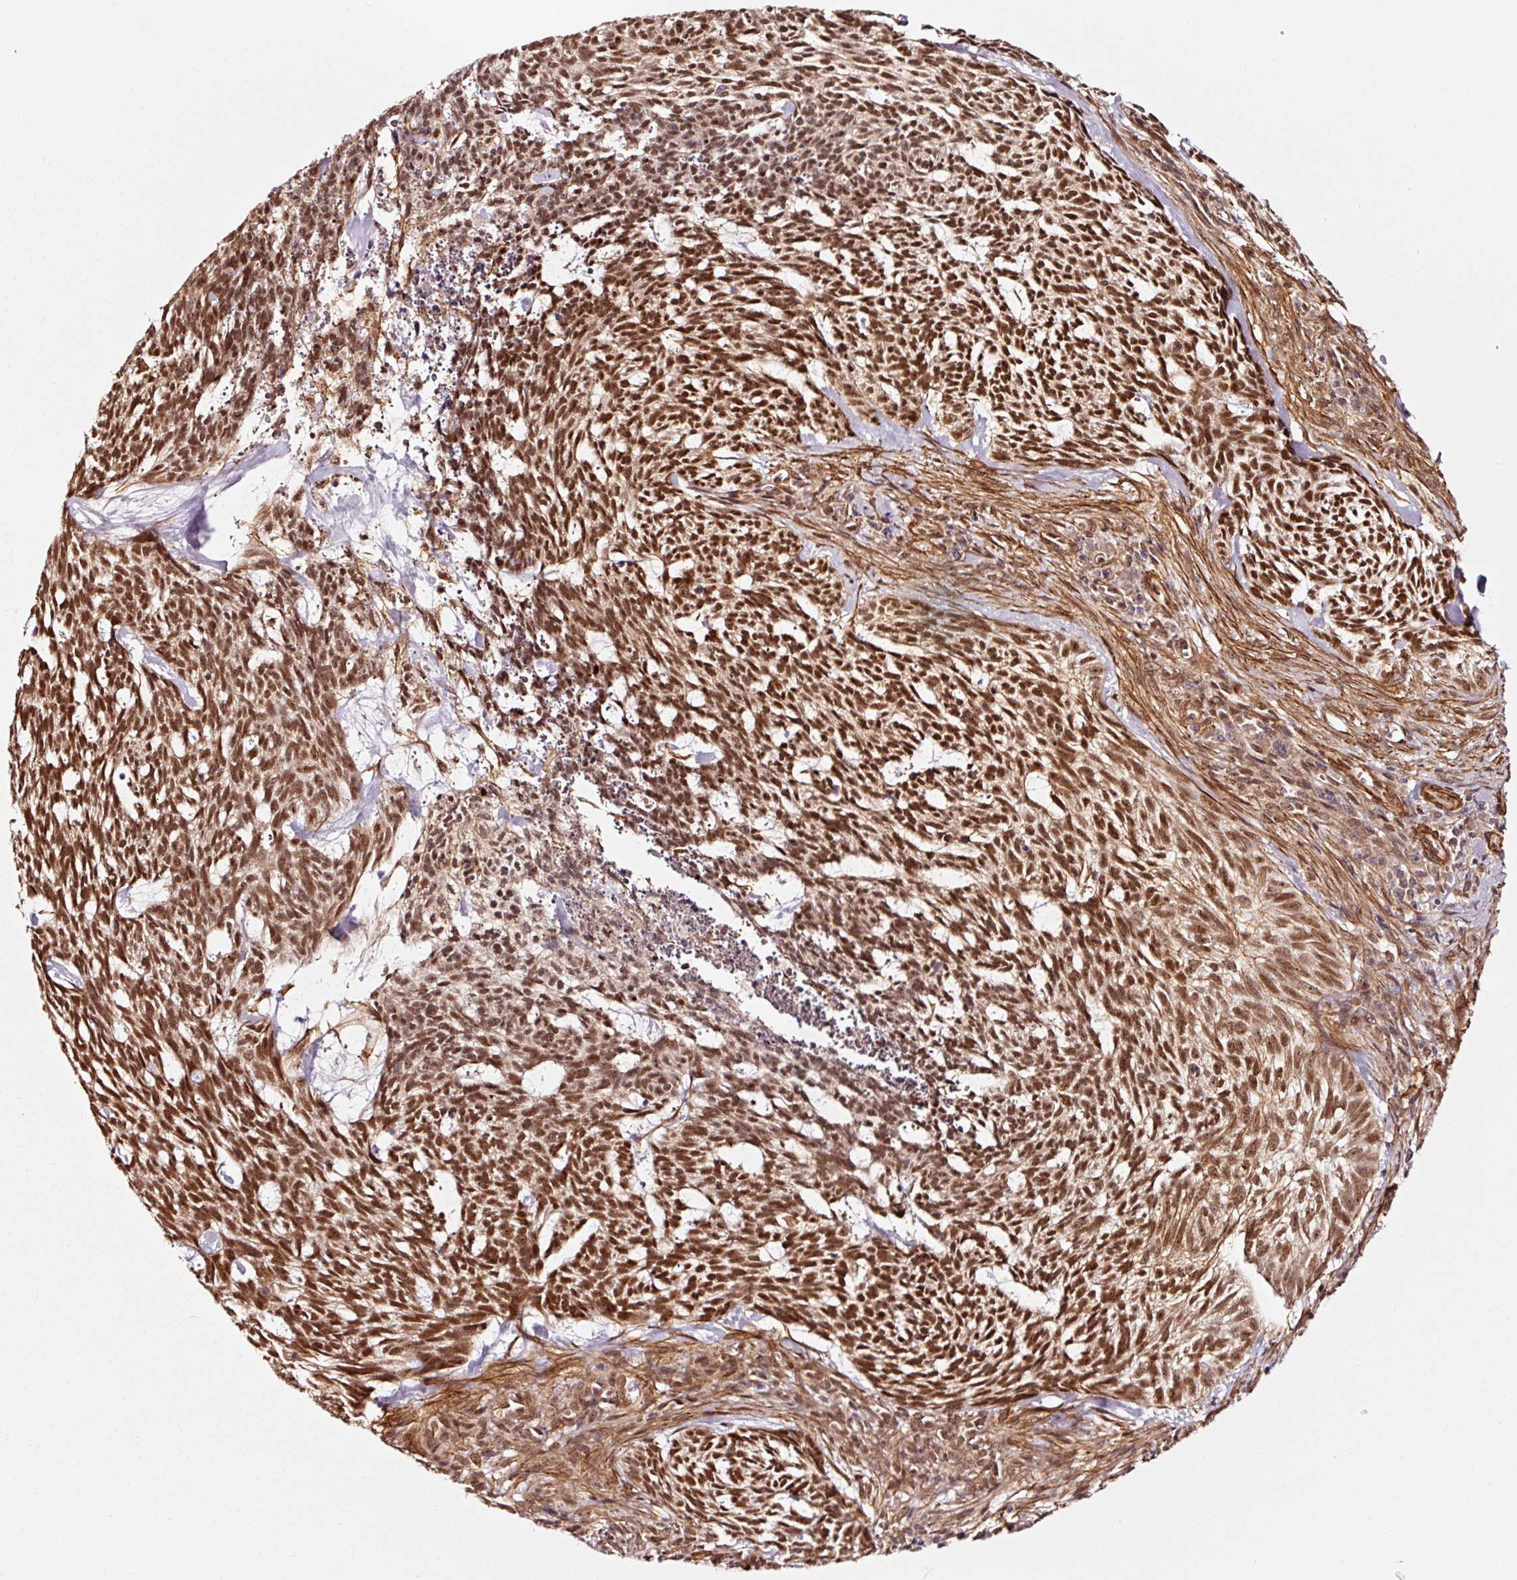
{"staining": {"intensity": "strong", "quantity": ">75%", "location": "nuclear"}, "tissue": "skin cancer", "cell_type": "Tumor cells", "image_type": "cancer", "snomed": [{"axis": "morphology", "description": "Basal cell carcinoma"}, {"axis": "topography", "description": "Skin"}], "caption": "Immunohistochemical staining of human basal cell carcinoma (skin) exhibits strong nuclear protein staining in about >75% of tumor cells. (Stains: DAB (3,3'-diaminobenzidine) in brown, nuclei in blue, Microscopy: brightfield microscopy at high magnification).", "gene": "TPM1", "patient": {"sex": "female", "age": 93}}